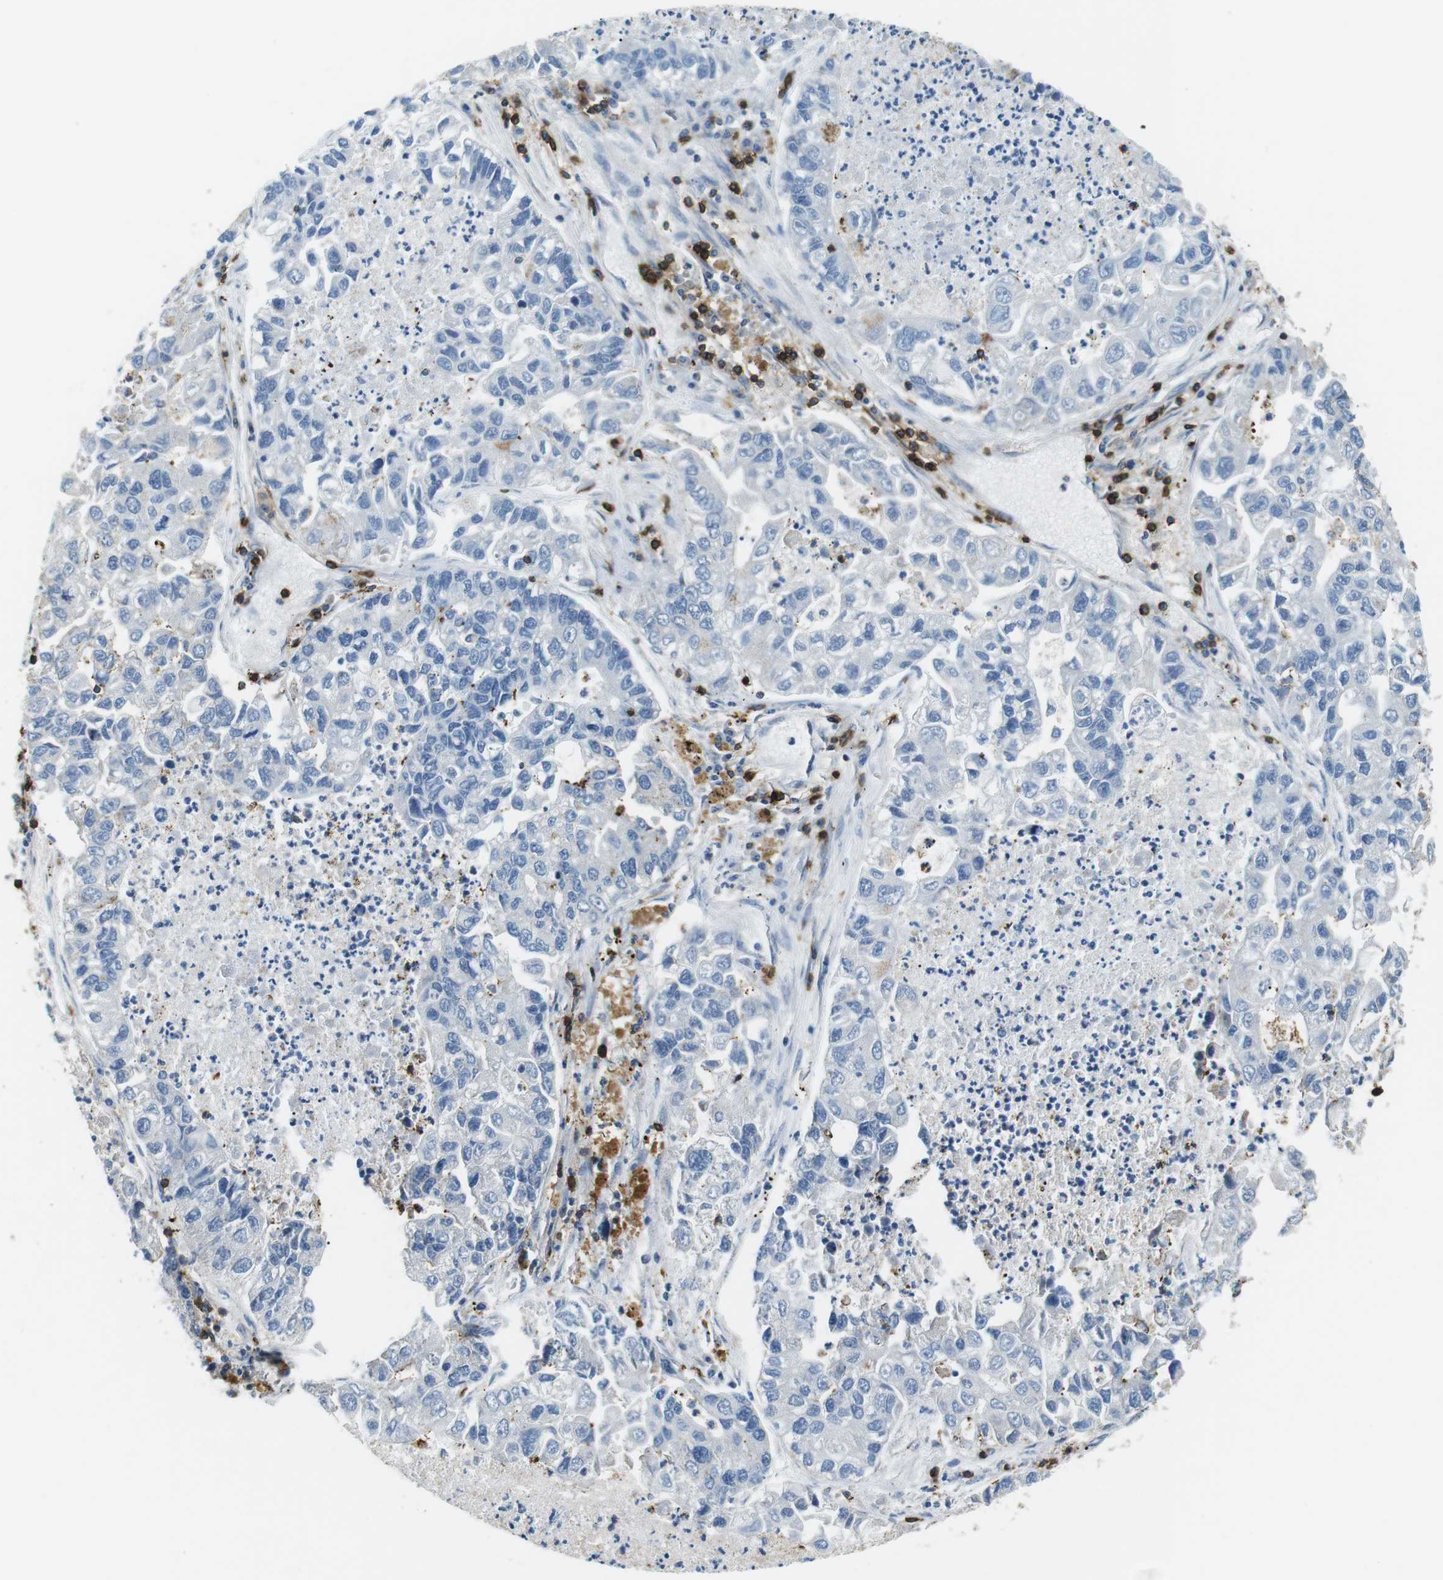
{"staining": {"intensity": "negative", "quantity": "none", "location": "none"}, "tissue": "lung cancer", "cell_type": "Tumor cells", "image_type": "cancer", "snomed": [{"axis": "morphology", "description": "Adenocarcinoma, NOS"}, {"axis": "topography", "description": "Lung"}], "caption": "IHC histopathology image of neoplastic tissue: lung adenocarcinoma stained with DAB demonstrates no significant protein expression in tumor cells.", "gene": "CD6", "patient": {"sex": "female", "age": 51}}